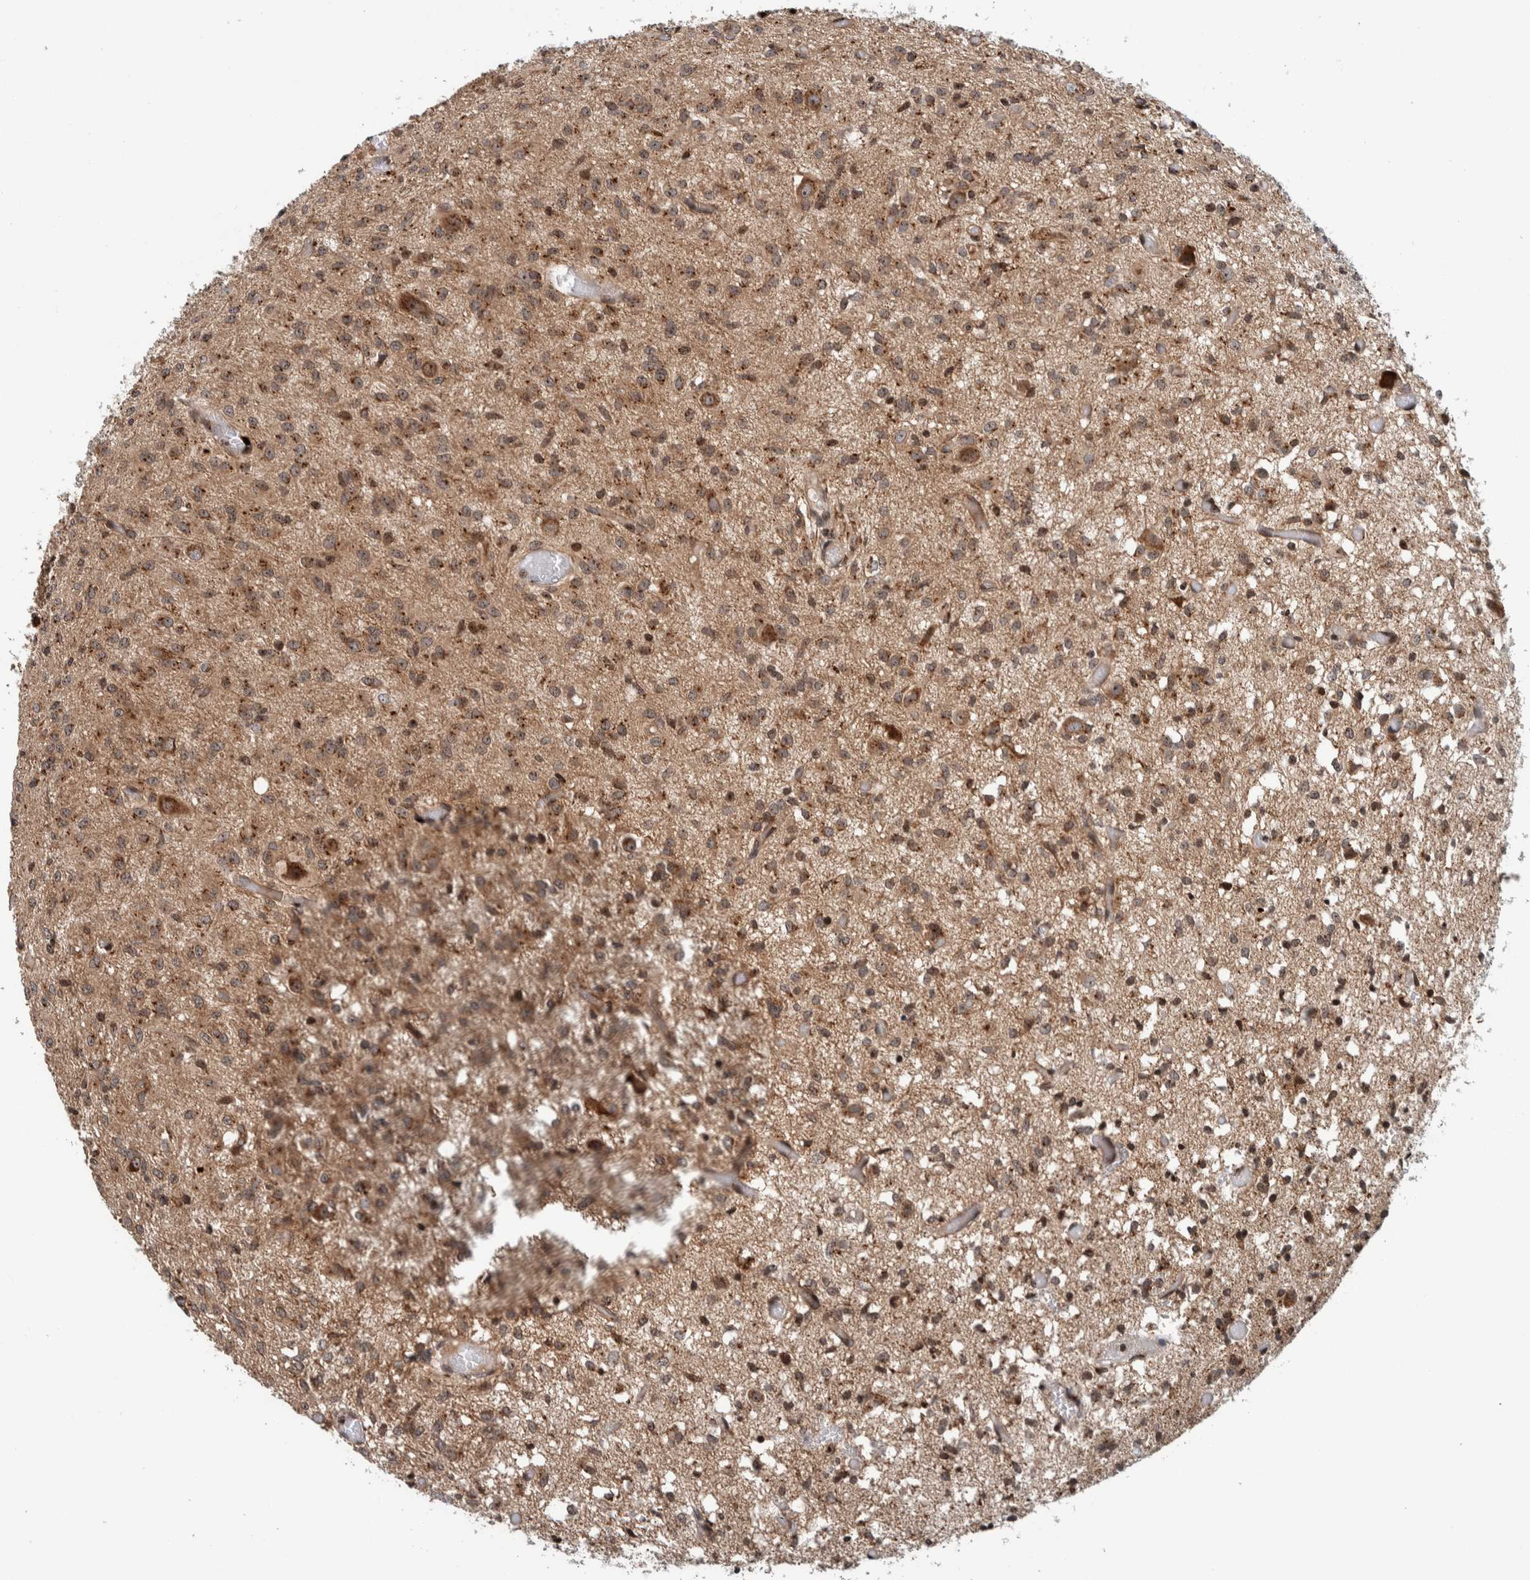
{"staining": {"intensity": "weak", "quantity": ">75%", "location": "cytoplasmic/membranous"}, "tissue": "glioma", "cell_type": "Tumor cells", "image_type": "cancer", "snomed": [{"axis": "morphology", "description": "Glioma, malignant, High grade"}, {"axis": "topography", "description": "Brain"}], "caption": "Glioma stained for a protein demonstrates weak cytoplasmic/membranous positivity in tumor cells.", "gene": "CCDC182", "patient": {"sex": "female", "age": 59}}